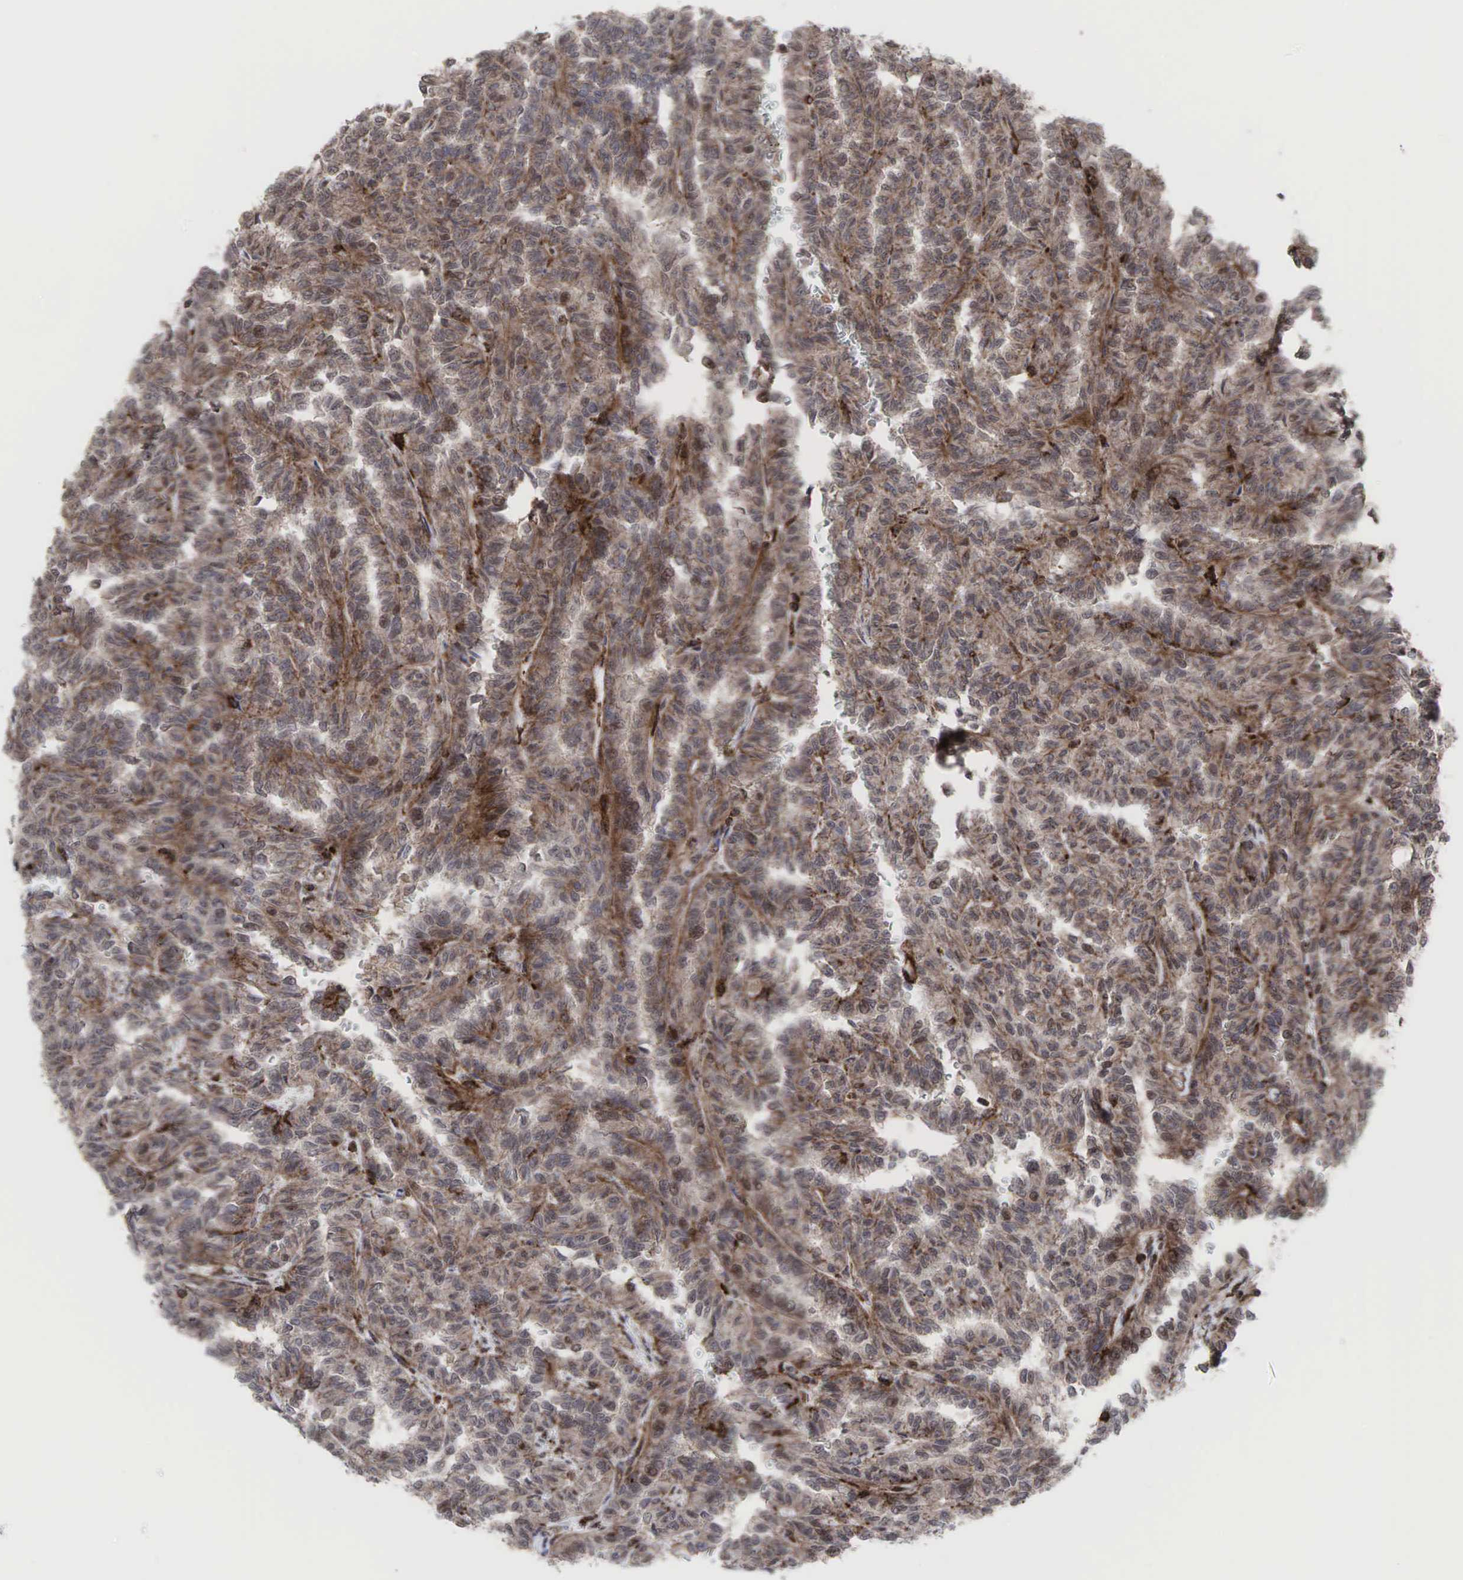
{"staining": {"intensity": "weak", "quantity": ">75%", "location": "cytoplasmic/membranous"}, "tissue": "renal cancer", "cell_type": "Tumor cells", "image_type": "cancer", "snomed": [{"axis": "morphology", "description": "Inflammation, NOS"}, {"axis": "morphology", "description": "Adenocarcinoma, NOS"}, {"axis": "topography", "description": "Kidney"}], "caption": "Renal adenocarcinoma stained for a protein (brown) shows weak cytoplasmic/membranous positive positivity in approximately >75% of tumor cells.", "gene": "GPRASP1", "patient": {"sex": "male", "age": 68}}